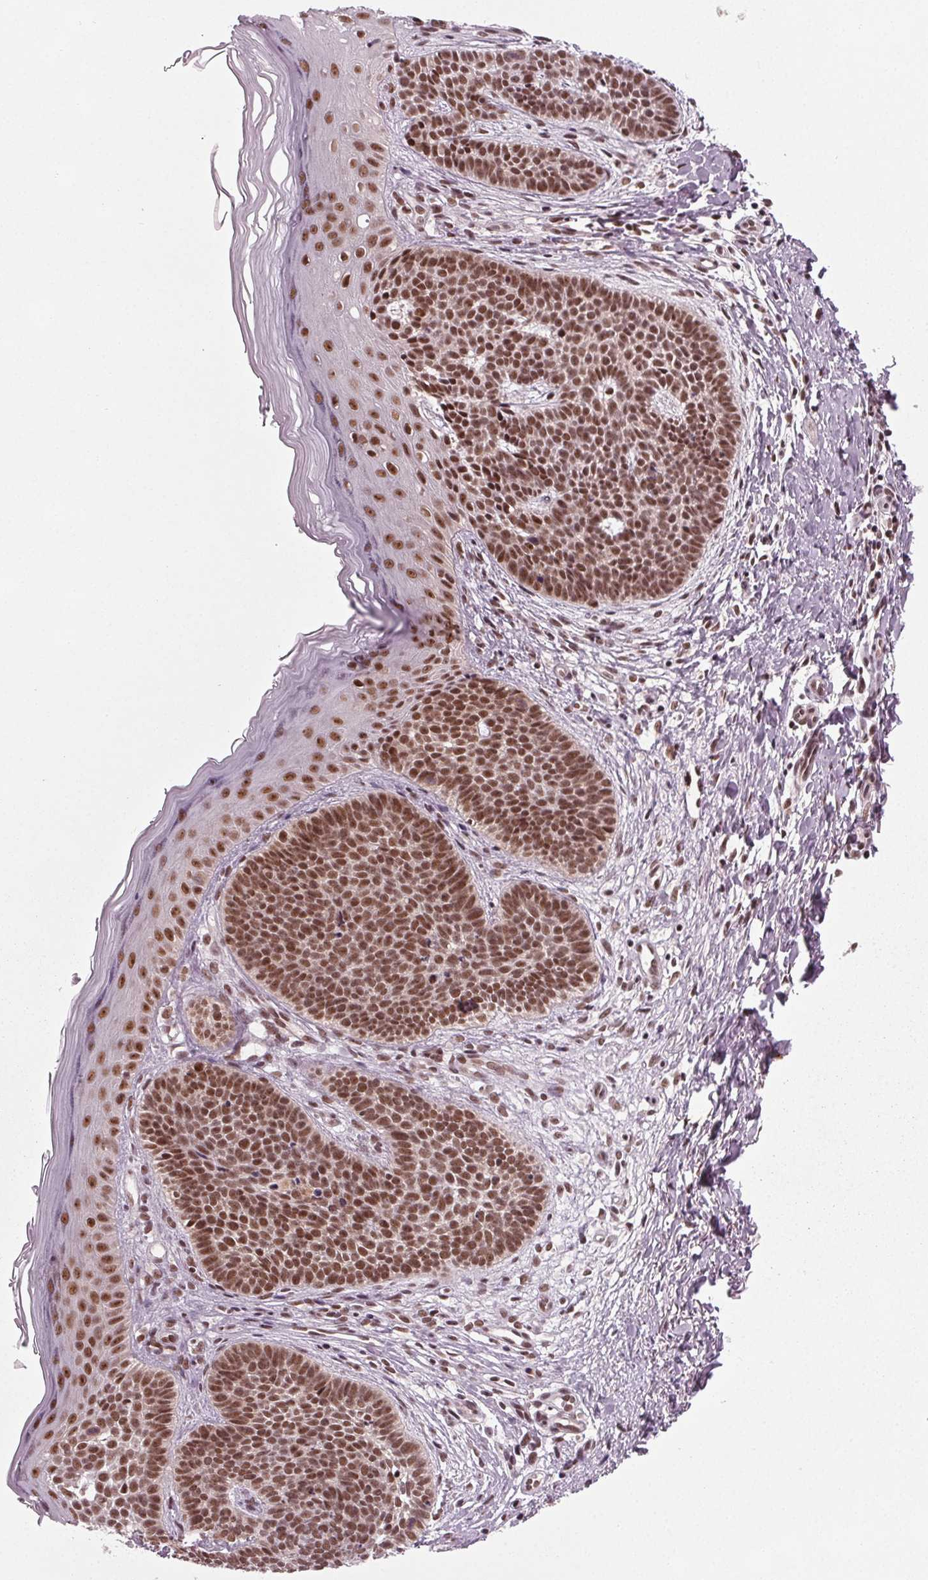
{"staining": {"intensity": "moderate", "quantity": ">75%", "location": "nuclear"}, "tissue": "skin cancer", "cell_type": "Tumor cells", "image_type": "cancer", "snomed": [{"axis": "morphology", "description": "Basal cell carcinoma"}, {"axis": "topography", "description": "Skin"}], "caption": "The histopathology image displays a brown stain indicating the presence of a protein in the nuclear of tumor cells in basal cell carcinoma (skin).", "gene": "DDX41", "patient": {"sex": "female", "age": 70}}